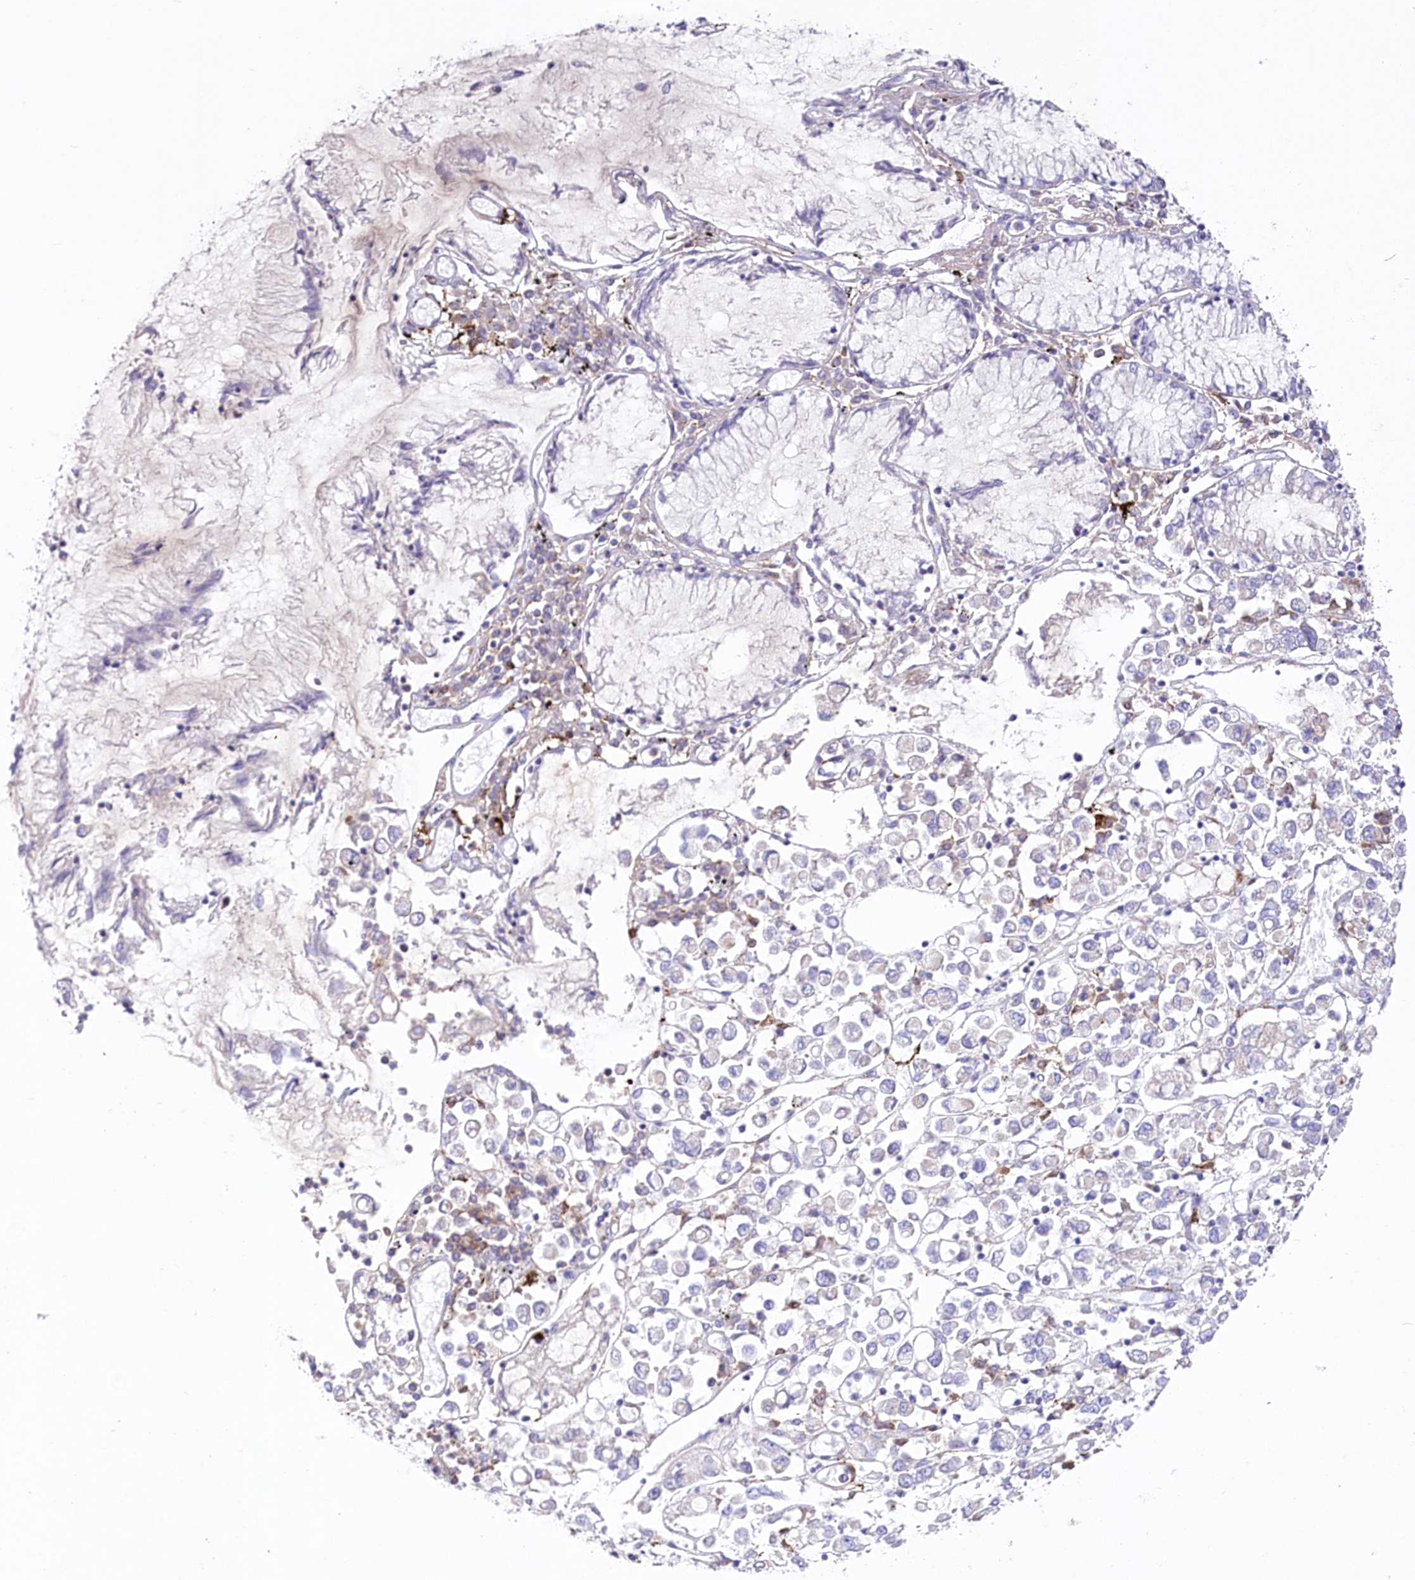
{"staining": {"intensity": "negative", "quantity": "none", "location": "none"}, "tissue": "stomach cancer", "cell_type": "Tumor cells", "image_type": "cancer", "snomed": [{"axis": "morphology", "description": "Adenocarcinoma, NOS"}, {"axis": "topography", "description": "Stomach"}], "caption": "Immunohistochemistry photomicrograph of human adenocarcinoma (stomach) stained for a protein (brown), which exhibits no staining in tumor cells.", "gene": "DNAJC19", "patient": {"sex": "female", "age": 76}}